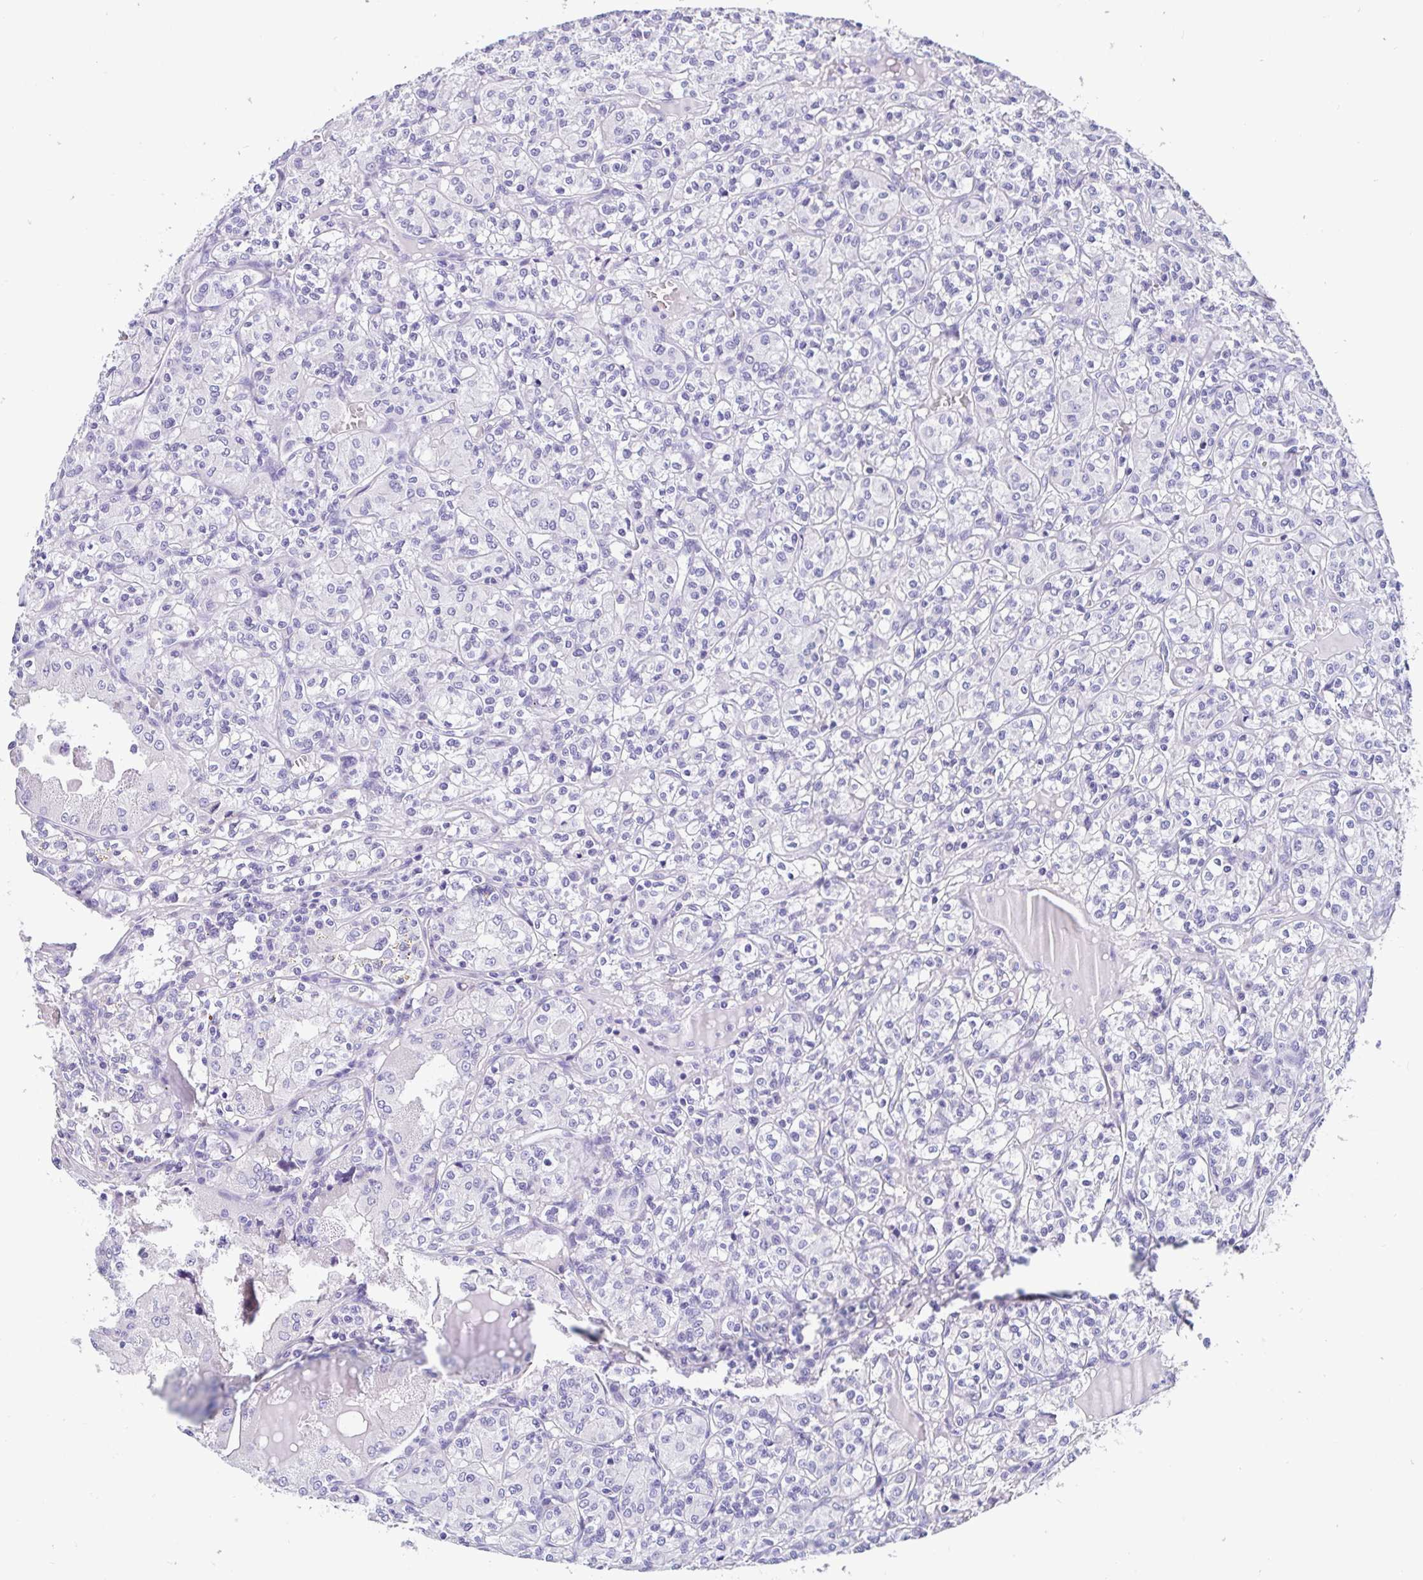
{"staining": {"intensity": "negative", "quantity": "none", "location": "none"}, "tissue": "renal cancer", "cell_type": "Tumor cells", "image_type": "cancer", "snomed": [{"axis": "morphology", "description": "Adenocarcinoma, NOS"}, {"axis": "topography", "description": "Kidney"}], "caption": "This photomicrograph is of renal cancer (adenocarcinoma) stained with IHC to label a protein in brown with the nuclei are counter-stained blue. There is no expression in tumor cells.", "gene": "ZPBP2", "patient": {"sex": "male", "age": 36}}